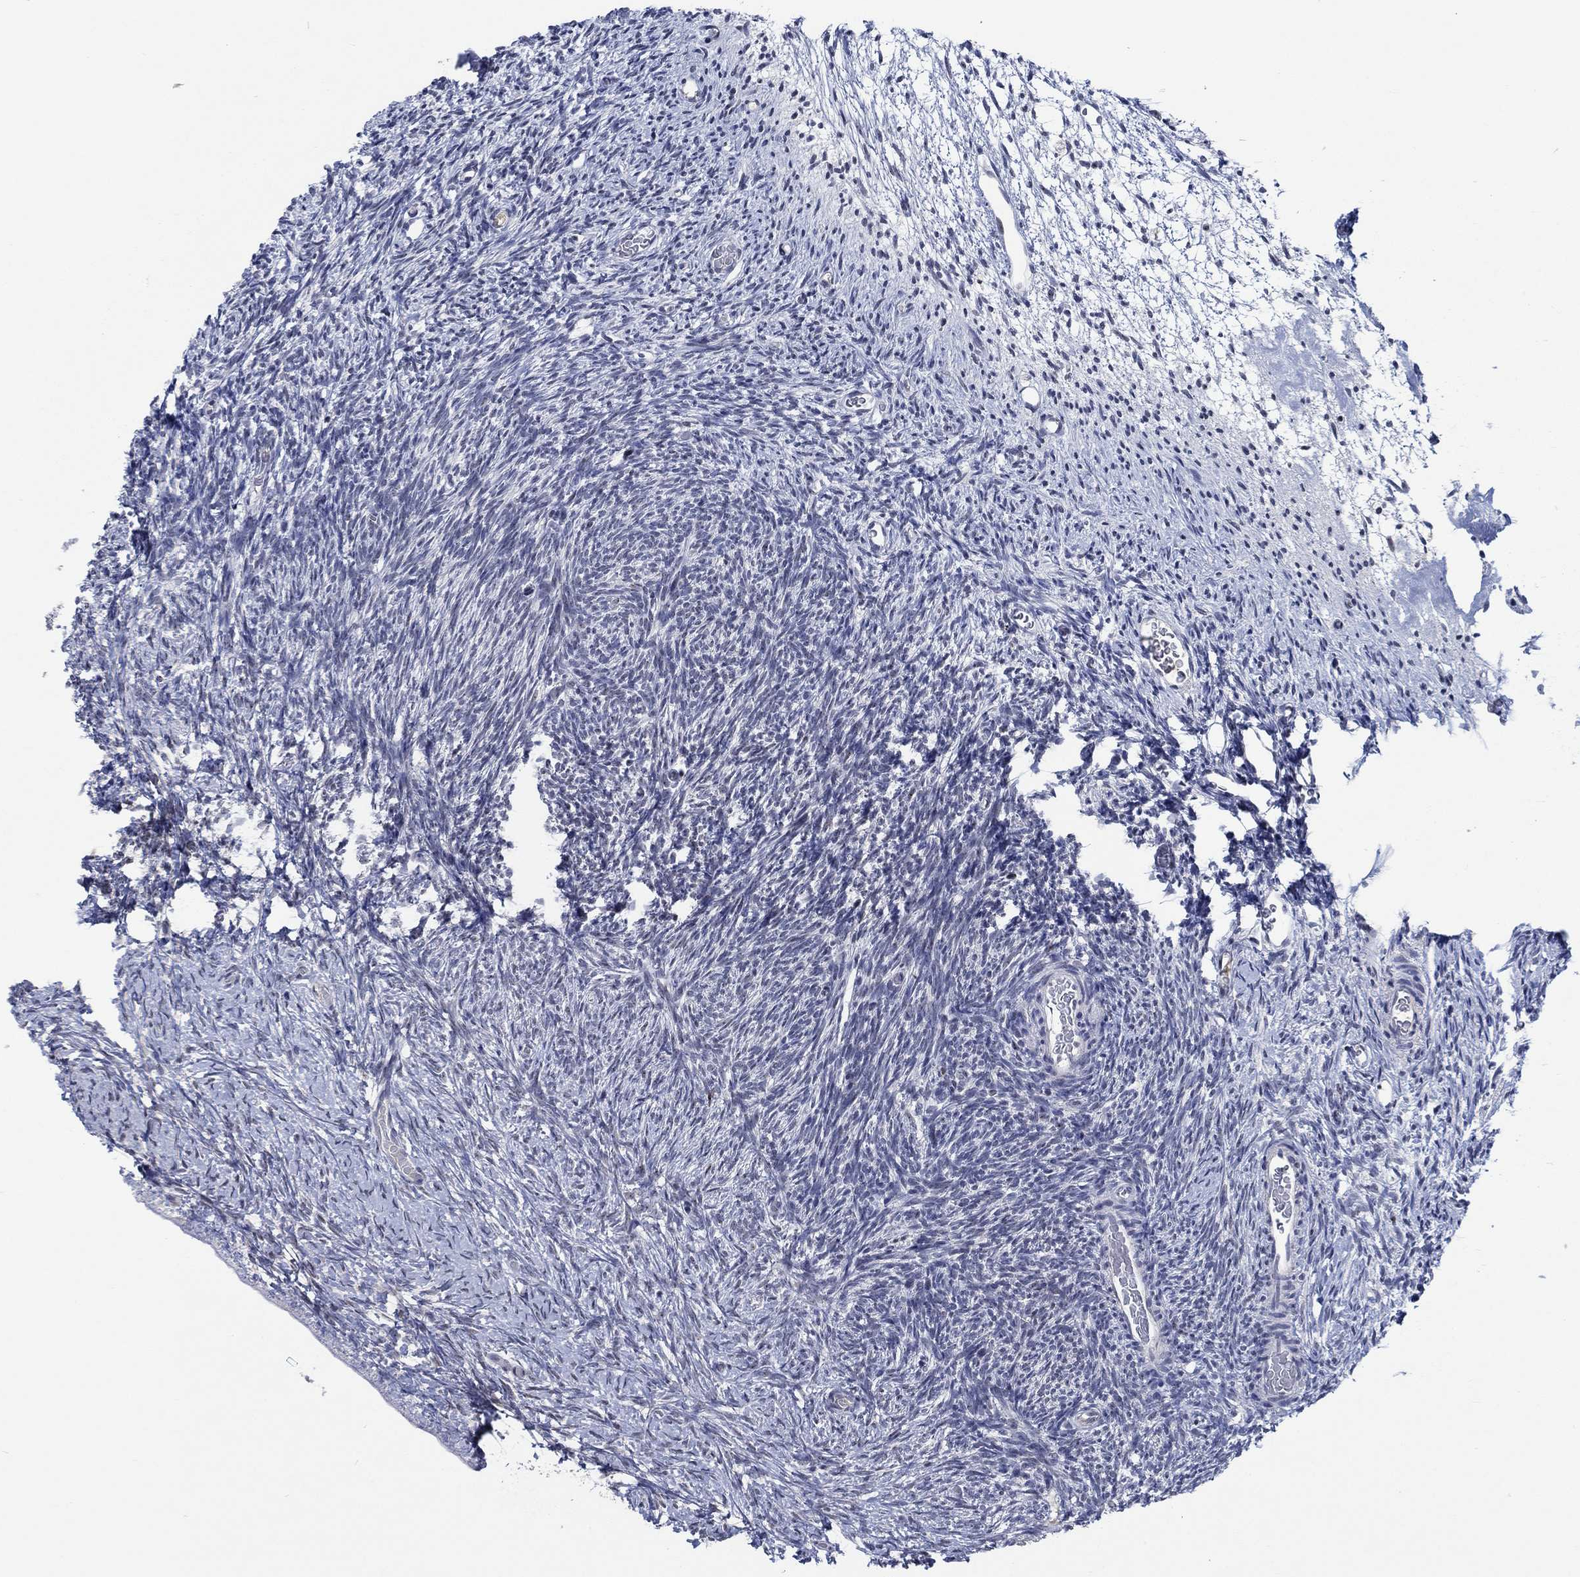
{"staining": {"intensity": "weak", "quantity": ">75%", "location": "cytoplasmic/membranous"}, "tissue": "ovary", "cell_type": "Follicle cells", "image_type": "normal", "snomed": [{"axis": "morphology", "description": "Normal tissue, NOS"}, {"axis": "topography", "description": "Ovary"}], "caption": "A photomicrograph of human ovary stained for a protein reveals weak cytoplasmic/membranous brown staining in follicle cells. The staining was performed using DAB (3,3'-diaminobenzidine) to visualize the protein expression in brown, while the nuclei were stained in blue with hematoxylin (Magnification: 20x).", "gene": "HTN1", "patient": {"sex": "female", "age": 39}}